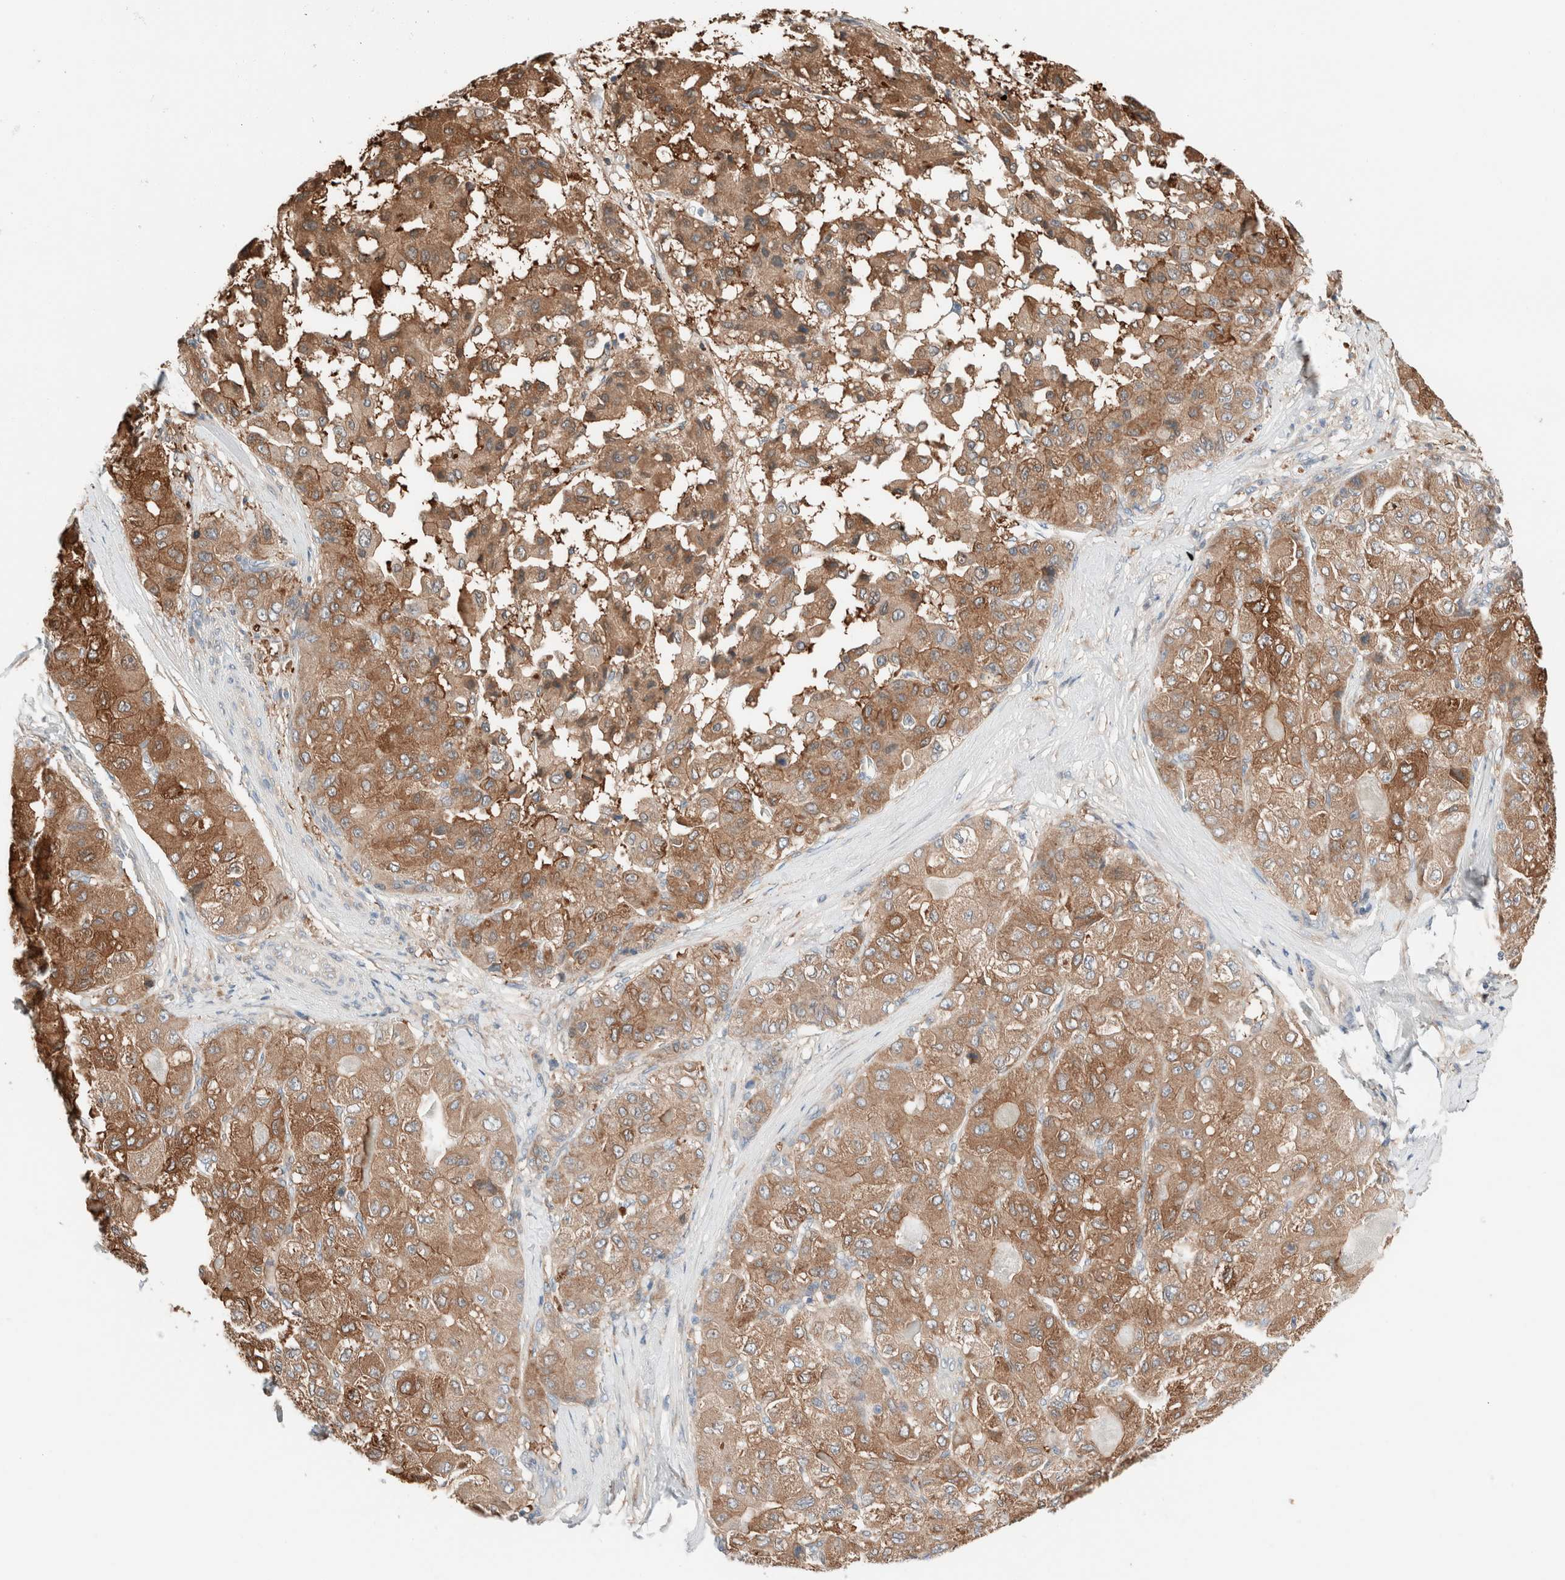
{"staining": {"intensity": "moderate", "quantity": ">75%", "location": "cytoplasmic/membranous"}, "tissue": "liver cancer", "cell_type": "Tumor cells", "image_type": "cancer", "snomed": [{"axis": "morphology", "description": "Carcinoma, Hepatocellular, NOS"}, {"axis": "topography", "description": "Liver"}], "caption": "Approximately >75% of tumor cells in liver cancer display moderate cytoplasmic/membranous protein positivity as visualized by brown immunohistochemical staining.", "gene": "PCM1", "patient": {"sex": "male", "age": 80}}